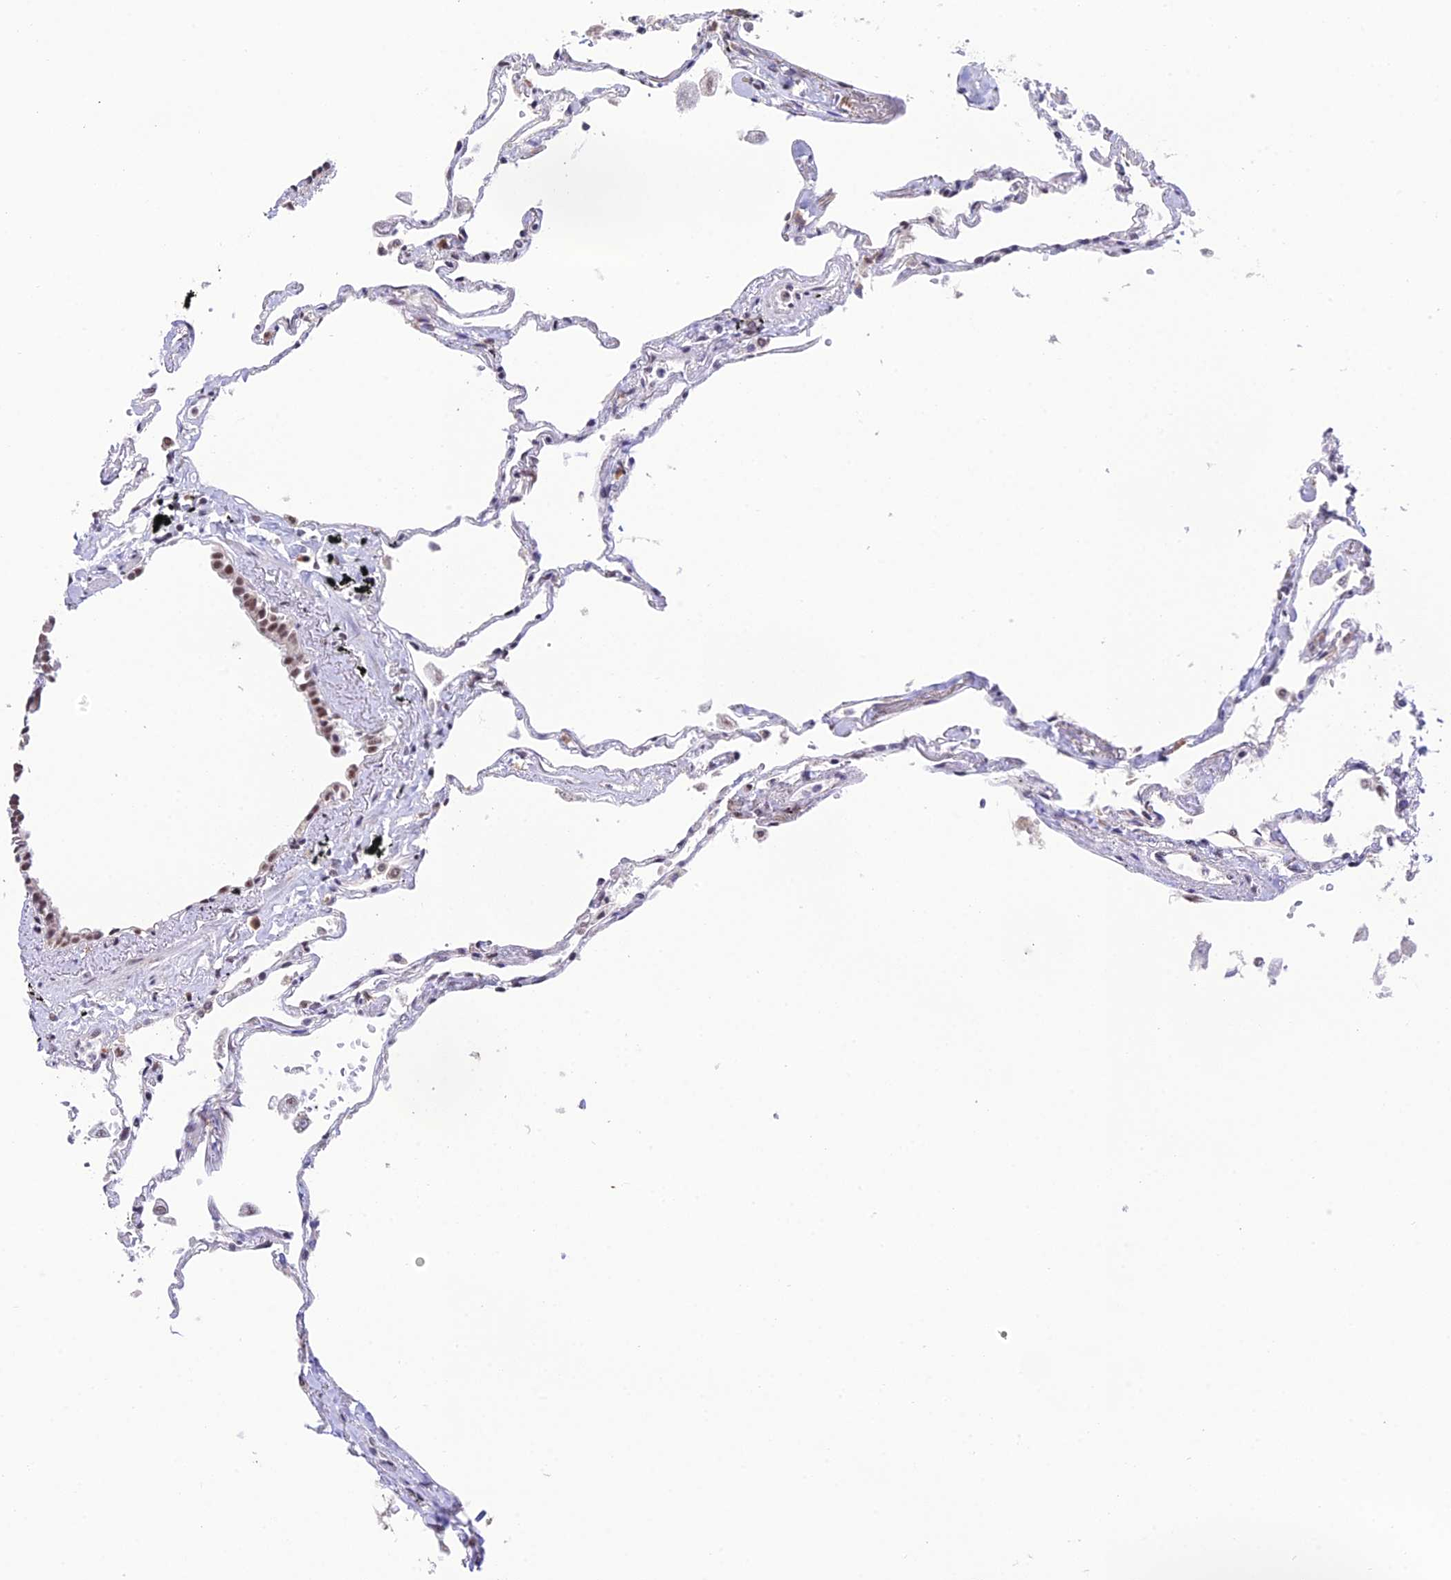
{"staining": {"intensity": "moderate", "quantity": "<25%", "location": "nuclear"}, "tissue": "lung", "cell_type": "Alveolar cells", "image_type": "normal", "snomed": [{"axis": "morphology", "description": "Normal tissue, NOS"}, {"axis": "topography", "description": "Lung"}], "caption": "A brown stain labels moderate nuclear expression of a protein in alveolar cells of normal lung.", "gene": "THOC7", "patient": {"sex": "female", "age": 67}}